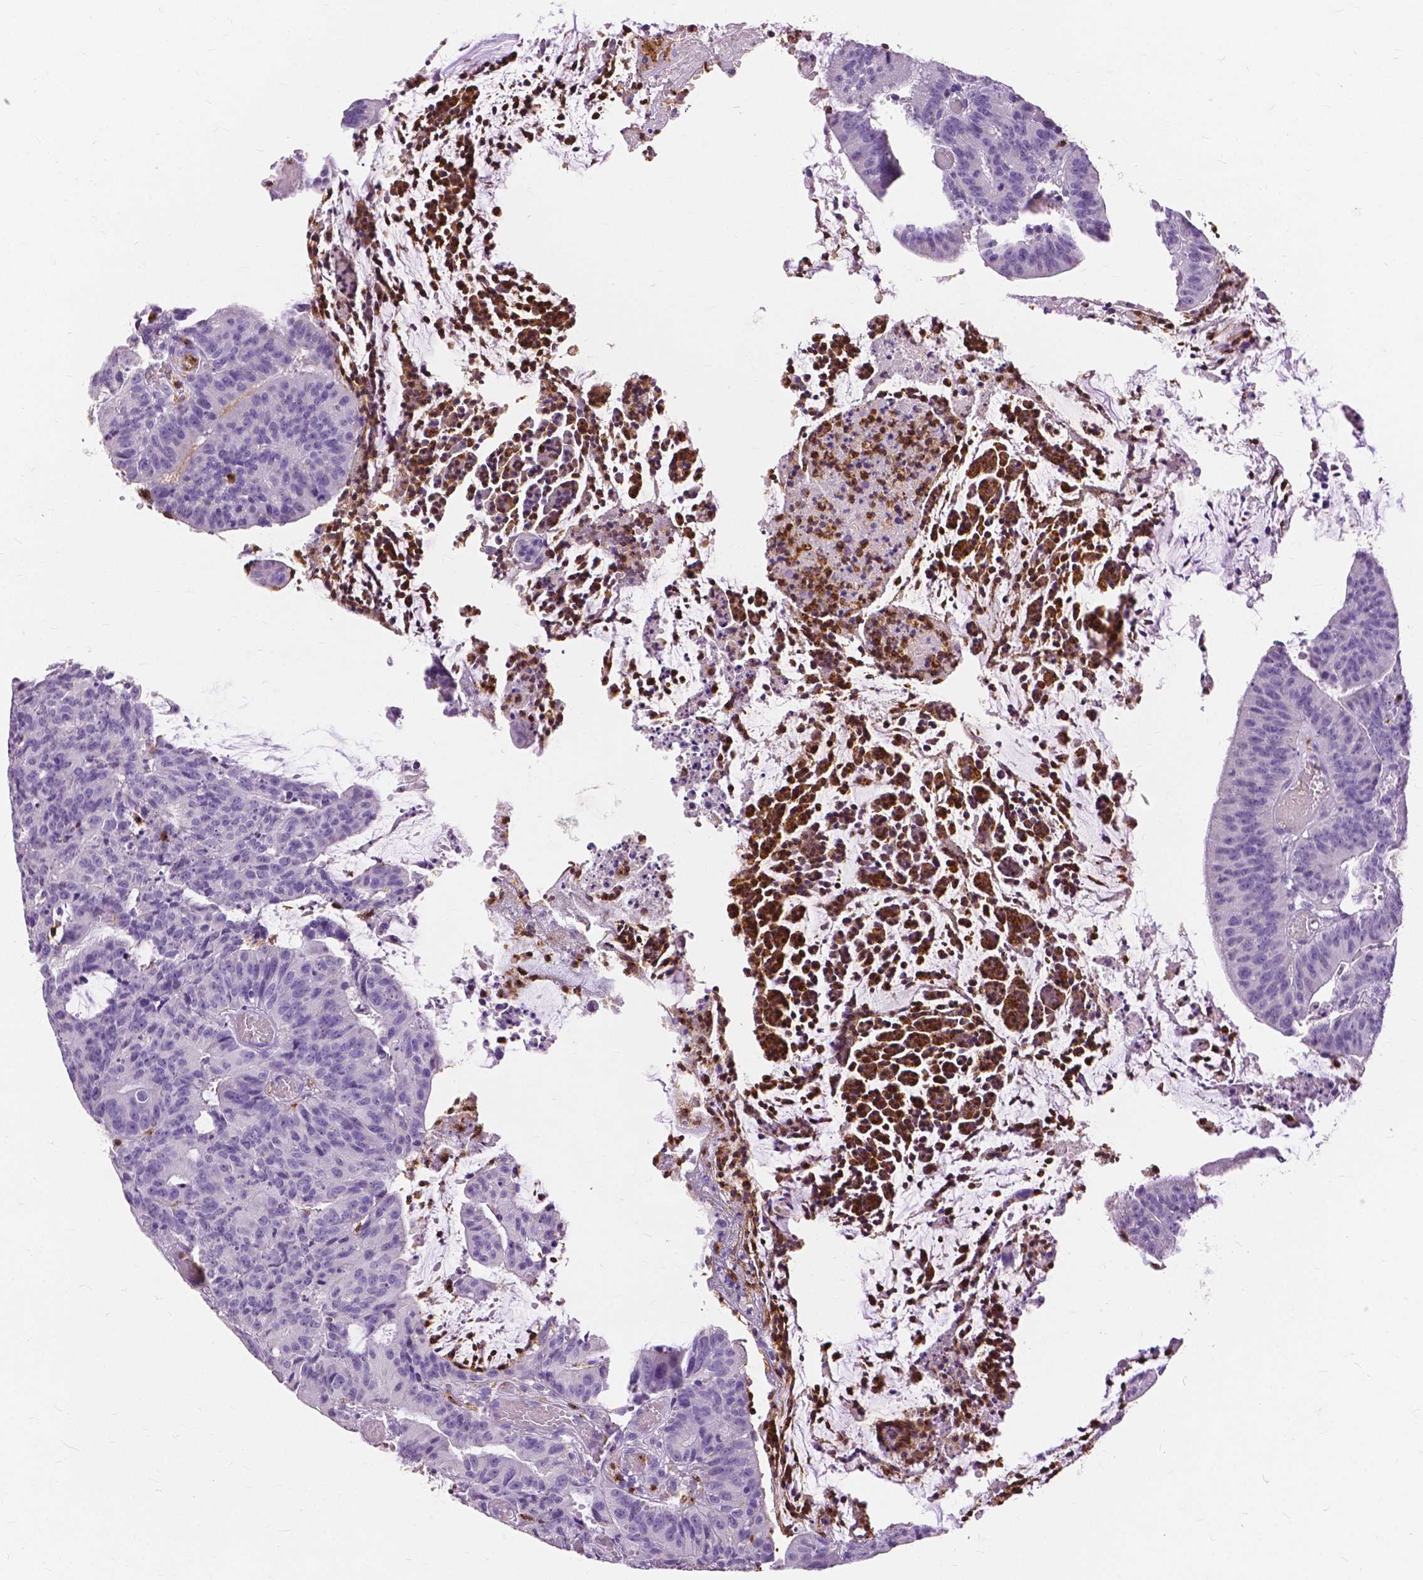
{"staining": {"intensity": "negative", "quantity": "none", "location": "none"}, "tissue": "colorectal cancer", "cell_type": "Tumor cells", "image_type": "cancer", "snomed": [{"axis": "morphology", "description": "Adenocarcinoma, NOS"}, {"axis": "topography", "description": "Colon"}], "caption": "The histopathology image shows no staining of tumor cells in colorectal cancer.", "gene": "CXCR2", "patient": {"sex": "female", "age": 78}}